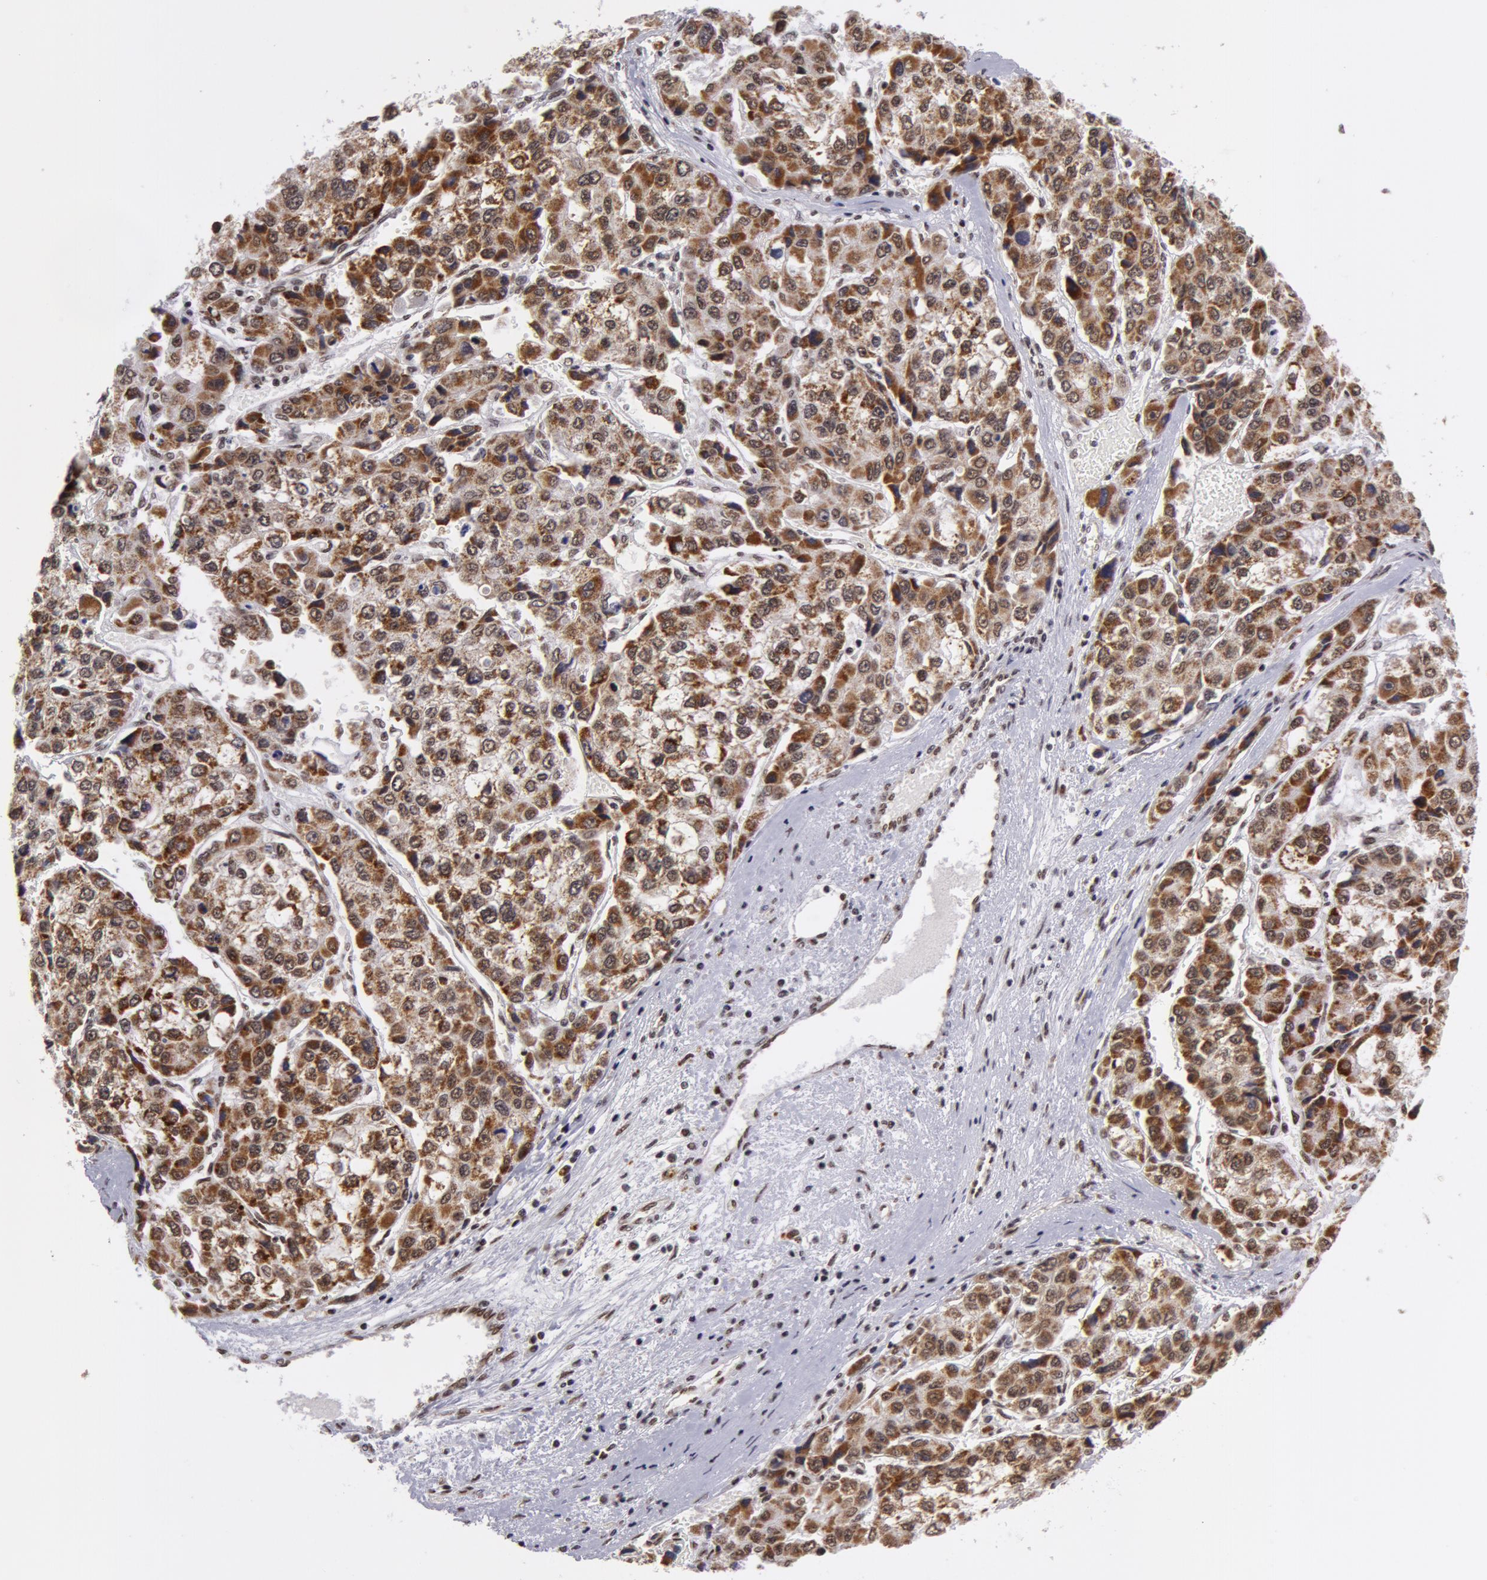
{"staining": {"intensity": "strong", "quantity": ">75%", "location": "cytoplasmic/membranous"}, "tissue": "liver cancer", "cell_type": "Tumor cells", "image_type": "cancer", "snomed": [{"axis": "morphology", "description": "Carcinoma, Hepatocellular, NOS"}, {"axis": "topography", "description": "Liver"}], "caption": "An IHC image of neoplastic tissue is shown. Protein staining in brown highlights strong cytoplasmic/membranous positivity in hepatocellular carcinoma (liver) within tumor cells. Using DAB (brown) and hematoxylin (blue) stains, captured at high magnification using brightfield microscopy.", "gene": "VRTN", "patient": {"sex": "female", "age": 66}}